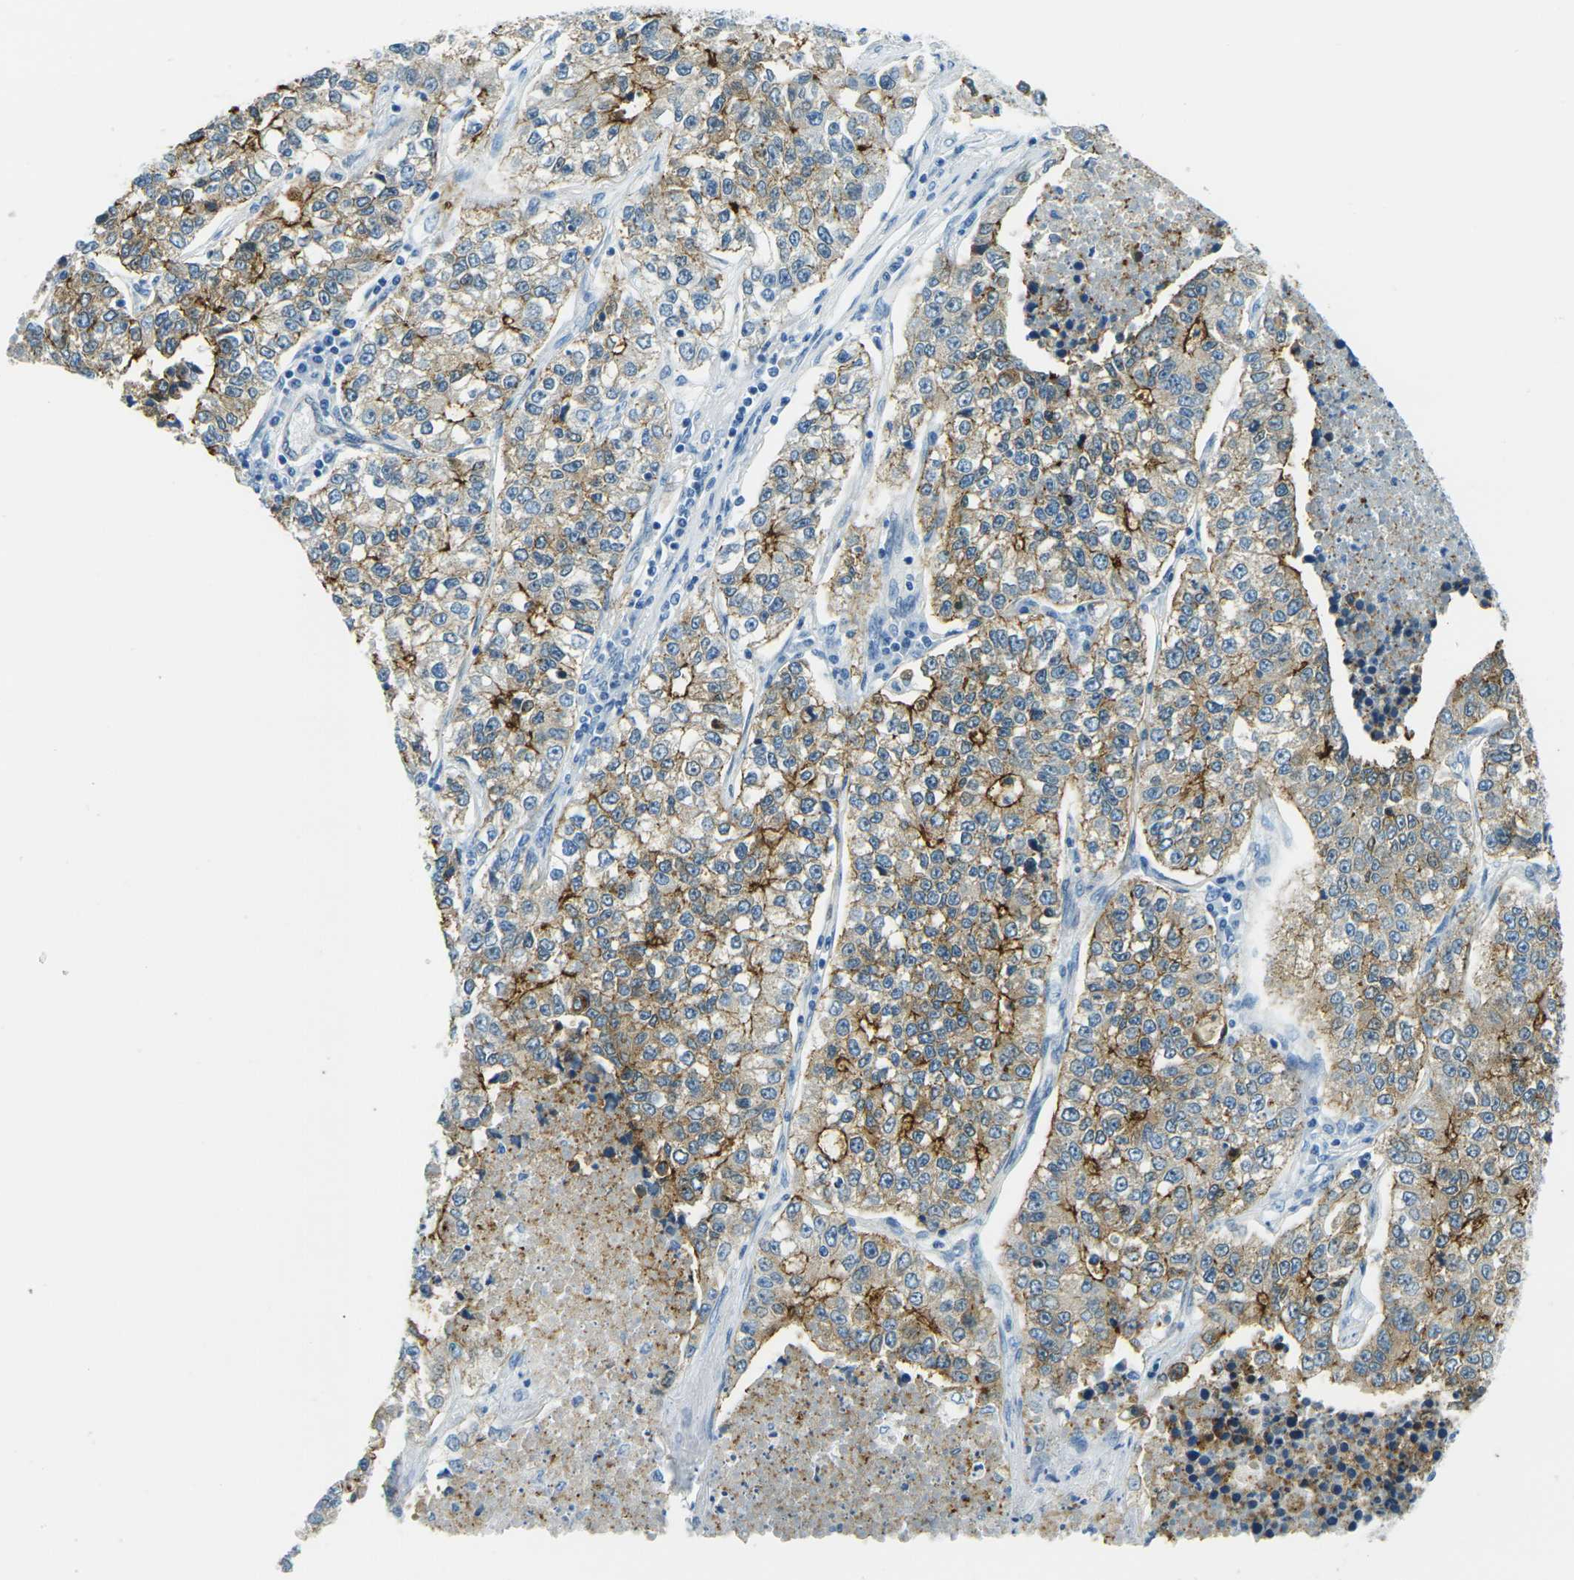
{"staining": {"intensity": "strong", "quantity": ">75%", "location": "cytoplasmic/membranous"}, "tissue": "lung cancer", "cell_type": "Tumor cells", "image_type": "cancer", "snomed": [{"axis": "morphology", "description": "Adenocarcinoma, NOS"}, {"axis": "topography", "description": "Lung"}], "caption": "Immunohistochemical staining of human adenocarcinoma (lung) exhibits high levels of strong cytoplasmic/membranous staining in about >75% of tumor cells.", "gene": "OCLN", "patient": {"sex": "male", "age": 49}}